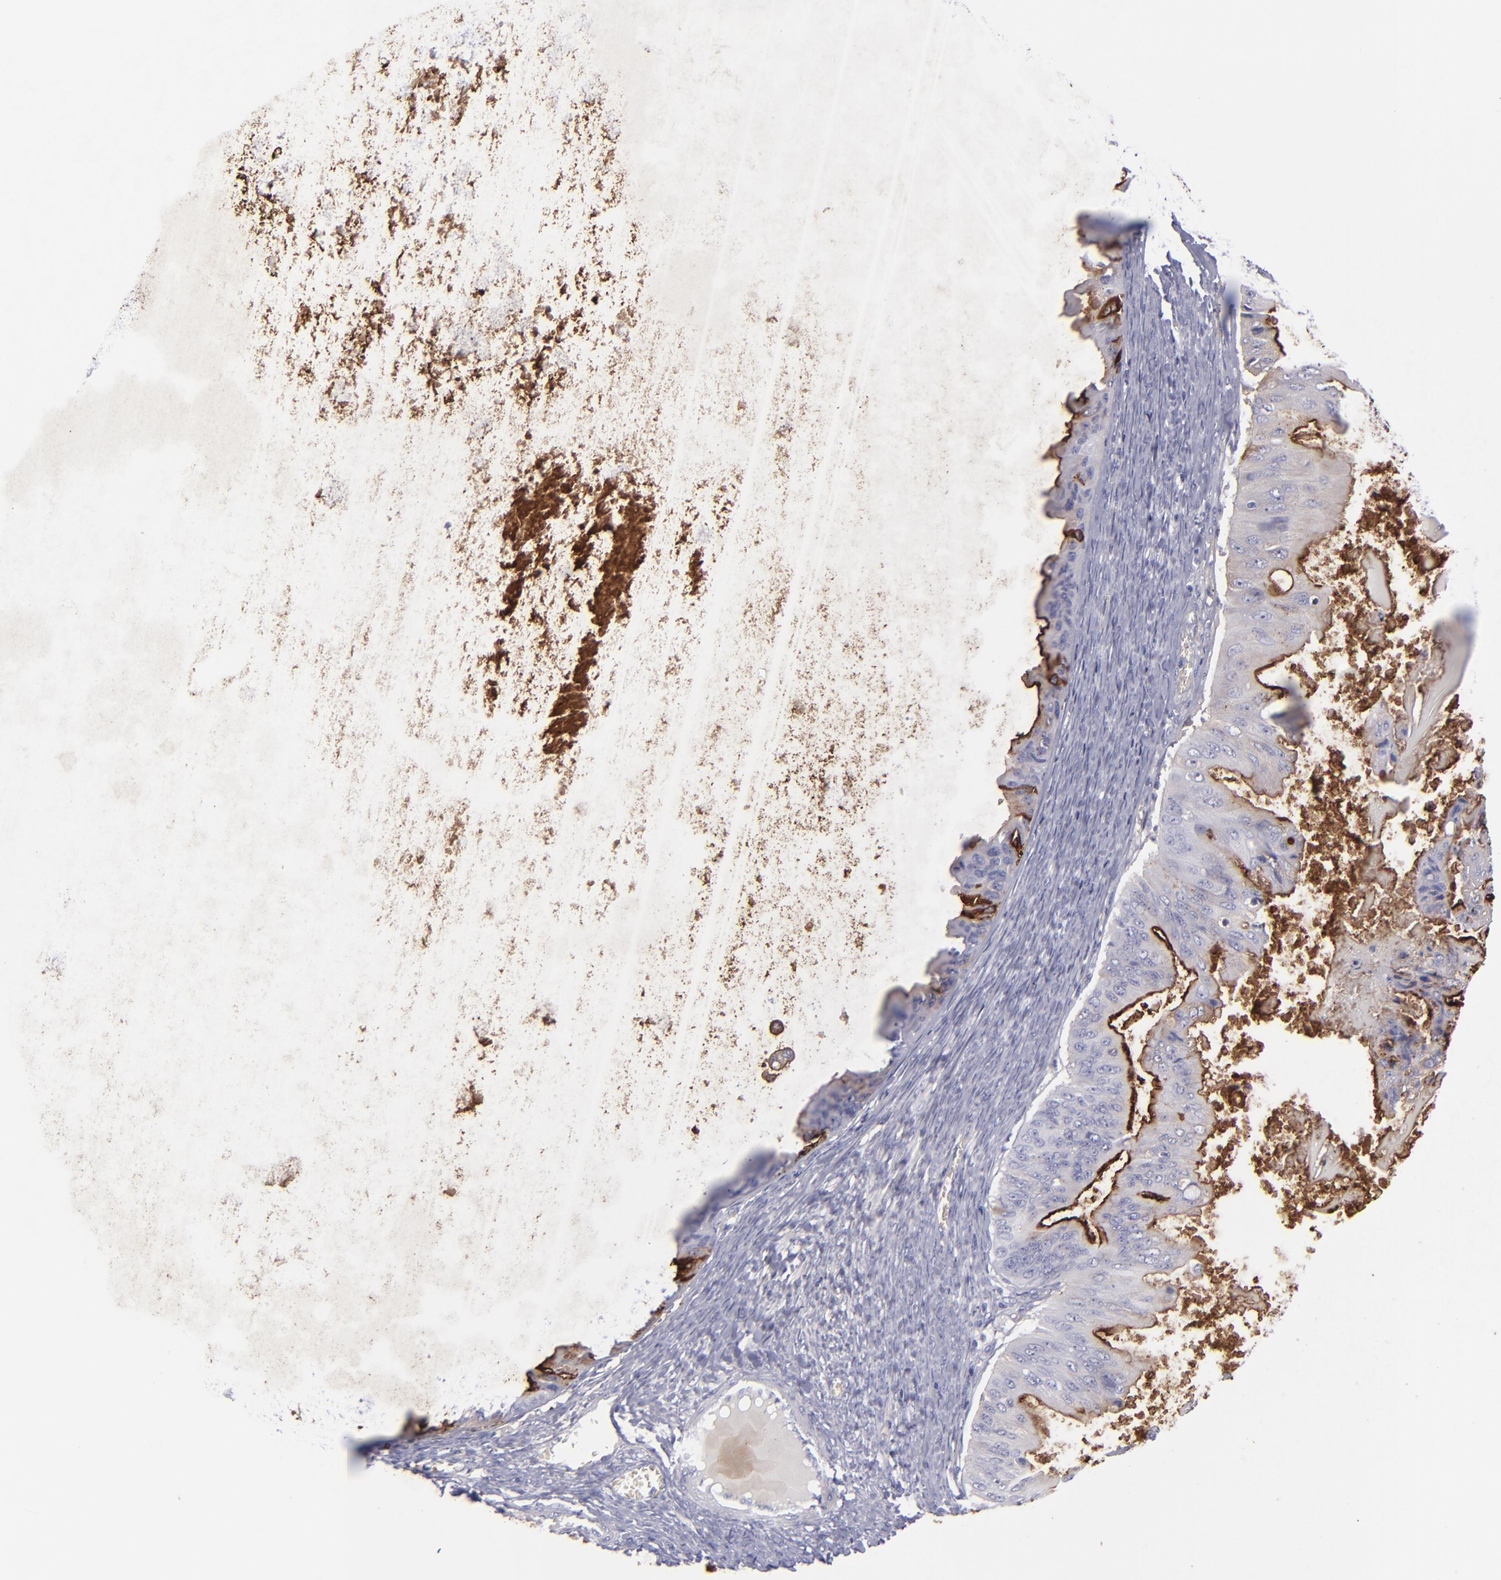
{"staining": {"intensity": "strong", "quantity": "25%-75%", "location": "cytoplasmic/membranous"}, "tissue": "ovarian cancer", "cell_type": "Tumor cells", "image_type": "cancer", "snomed": [{"axis": "morphology", "description": "Cystadenocarcinoma, mucinous, NOS"}, {"axis": "topography", "description": "Ovary"}], "caption": "A photomicrograph of ovarian cancer (mucinous cystadenocarcinoma) stained for a protein reveals strong cytoplasmic/membranous brown staining in tumor cells. (DAB IHC with brightfield microscopy, high magnification).", "gene": "ANPEP", "patient": {"sex": "female", "age": 37}}